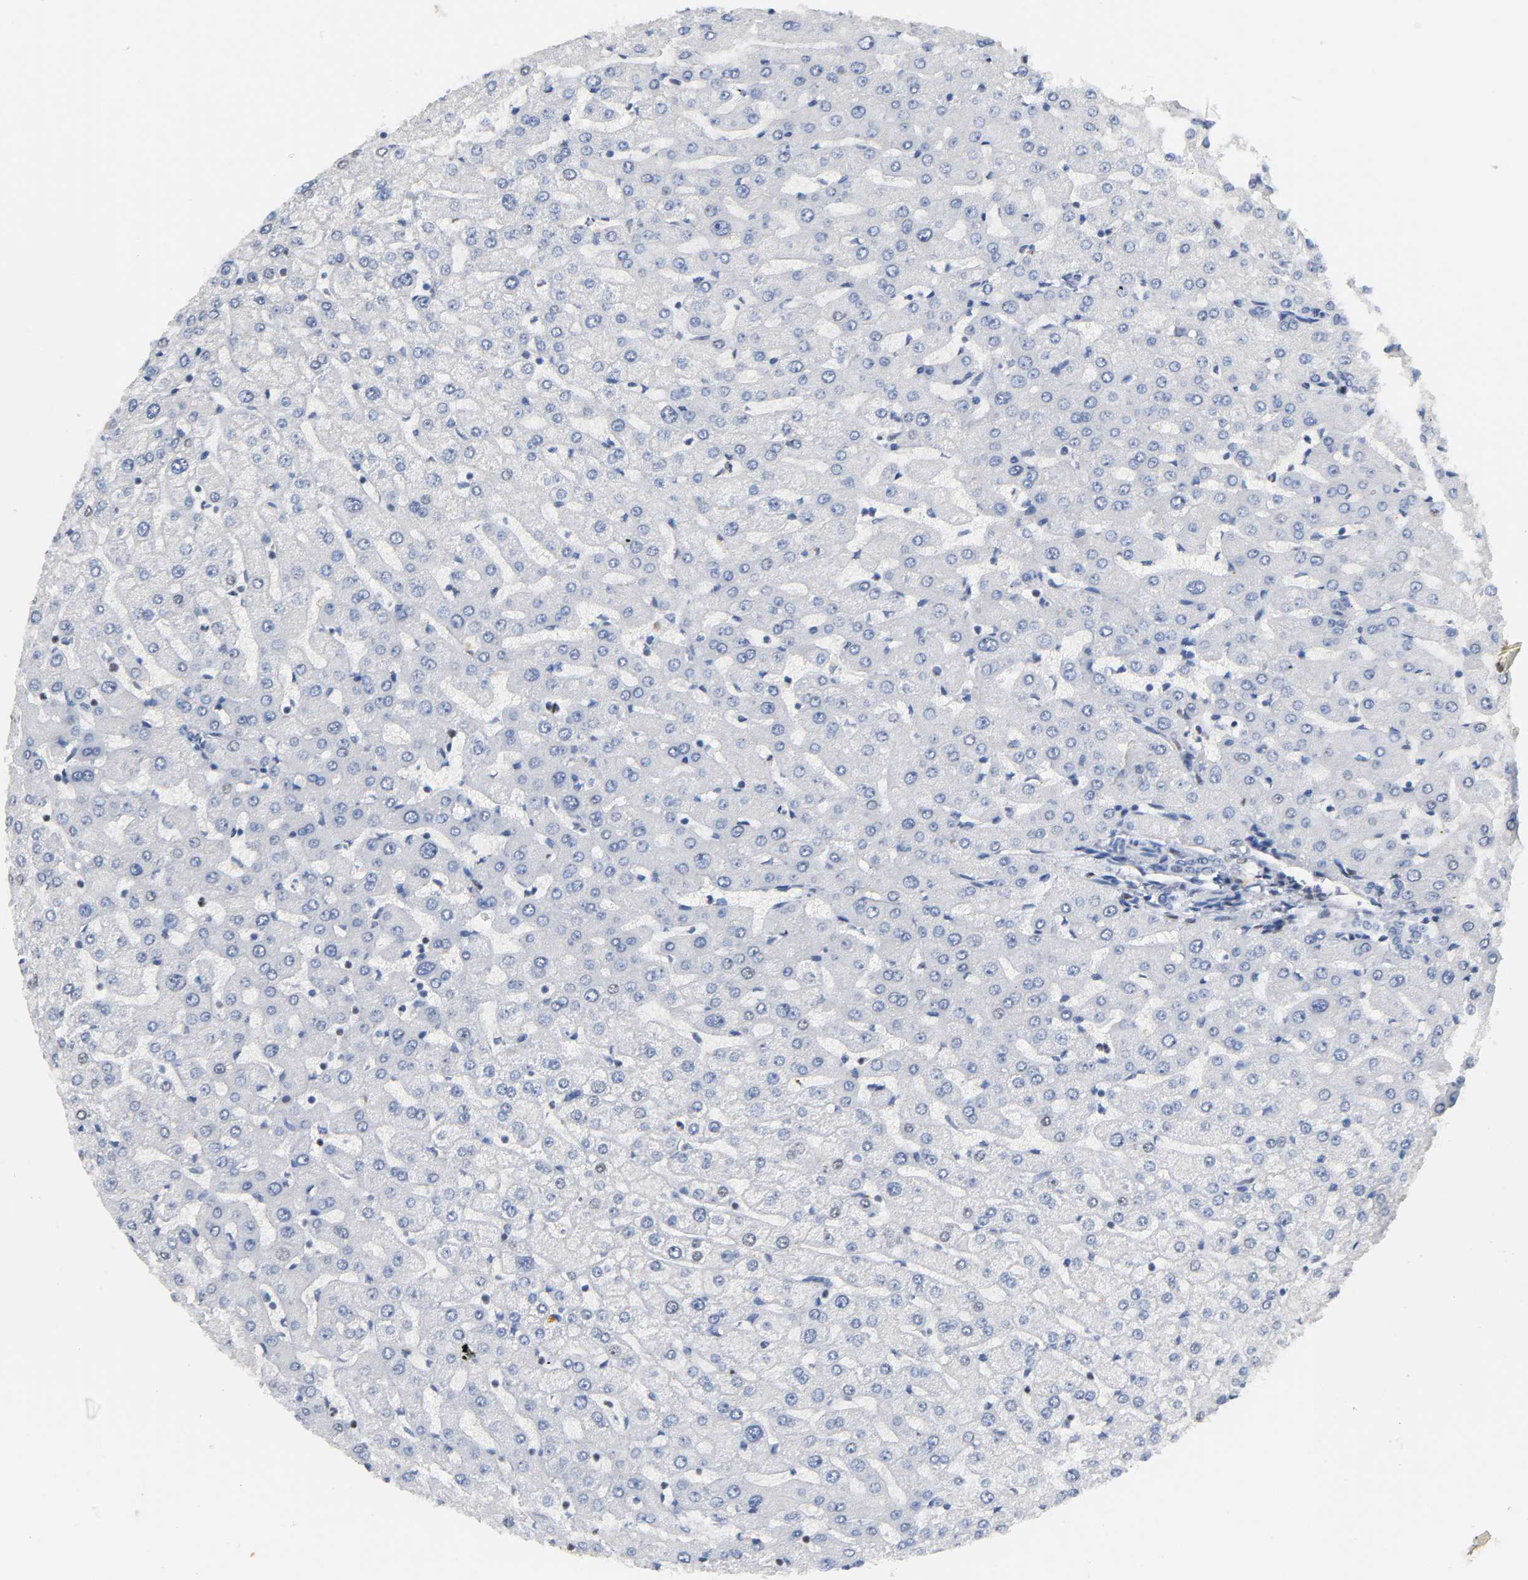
{"staining": {"intensity": "negative", "quantity": "none", "location": "none"}, "tissue": "liver", "cell_type": "Cholangiocytes", "image_type": "normal", "snomed": [{"axis": "morphology", "description": "Normal tissue, NOS"}, {"axis": "morphology", "description": "Fibrosis, NOS"}, {"axis": "topography", "description": "Liver"}], "caption": "This is a photomicrograph of IHC staining of normal liver, which shows no expression in cholangiocytes.", "gene": "CREBBP", "patient": {"sex": "female", "age": 29}}